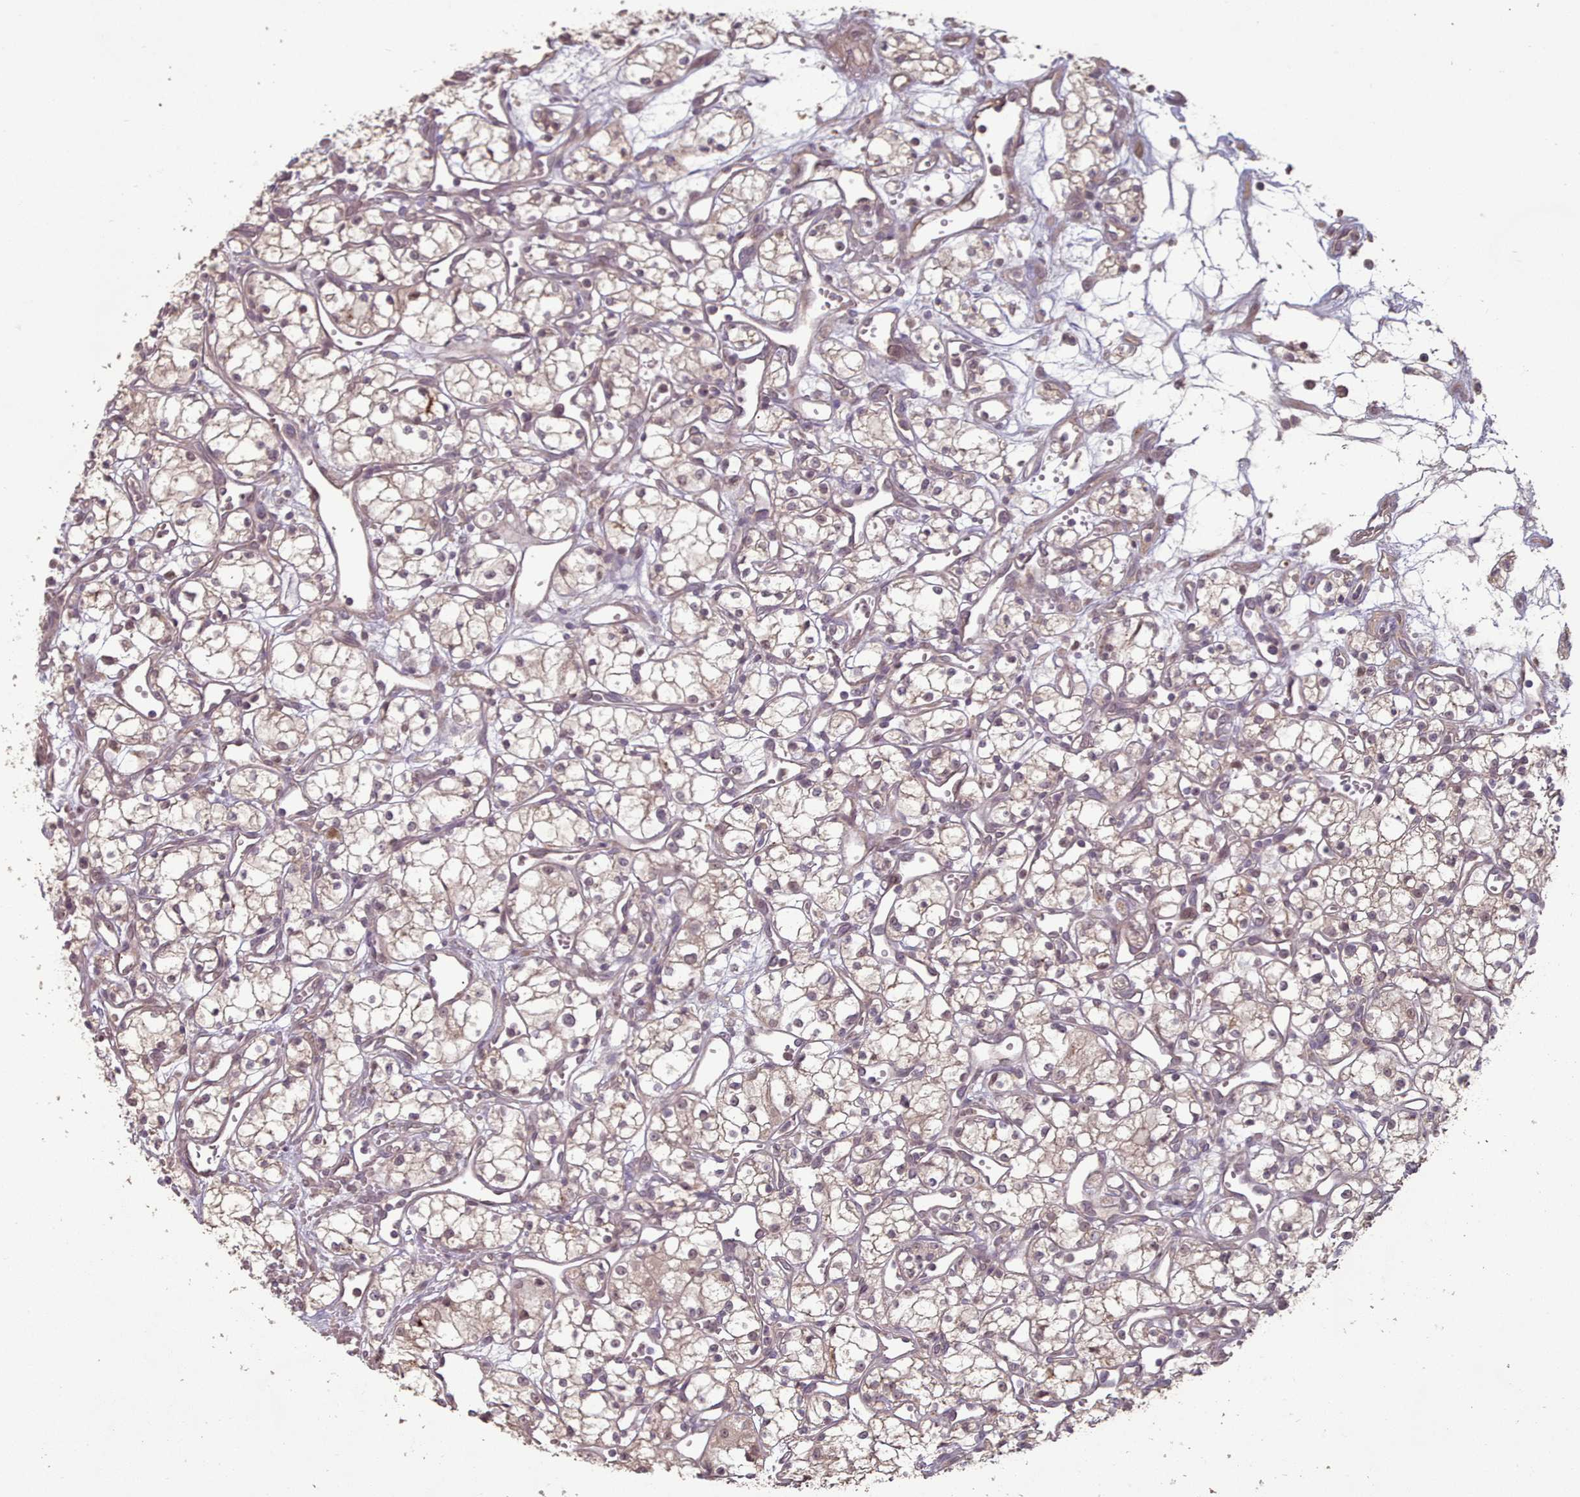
{"staining": {"intensity": "weak", "quantity": "25%-75%", "location": "cytoplasmic/membranous,nuclear"}, "tissue": "renal cancer", "cell_type": "Tumor cells", "image_type": "cancer", "snomed": [{"axis": "morphology", "description": "Adenocarcinoma, NOS"}, {"axis": "topography", "description": "Kidney"}], "caption": "Protein staining of renal cancer tissue shows weak cytoplasmic/membranous and nuclear expression in about 25%-75% of tumor cells. (Brightfield microscopy of DAB IHC at high magnification).", "gene": "ERCC6L", "patient": {"sex": "male", "age": 59}}